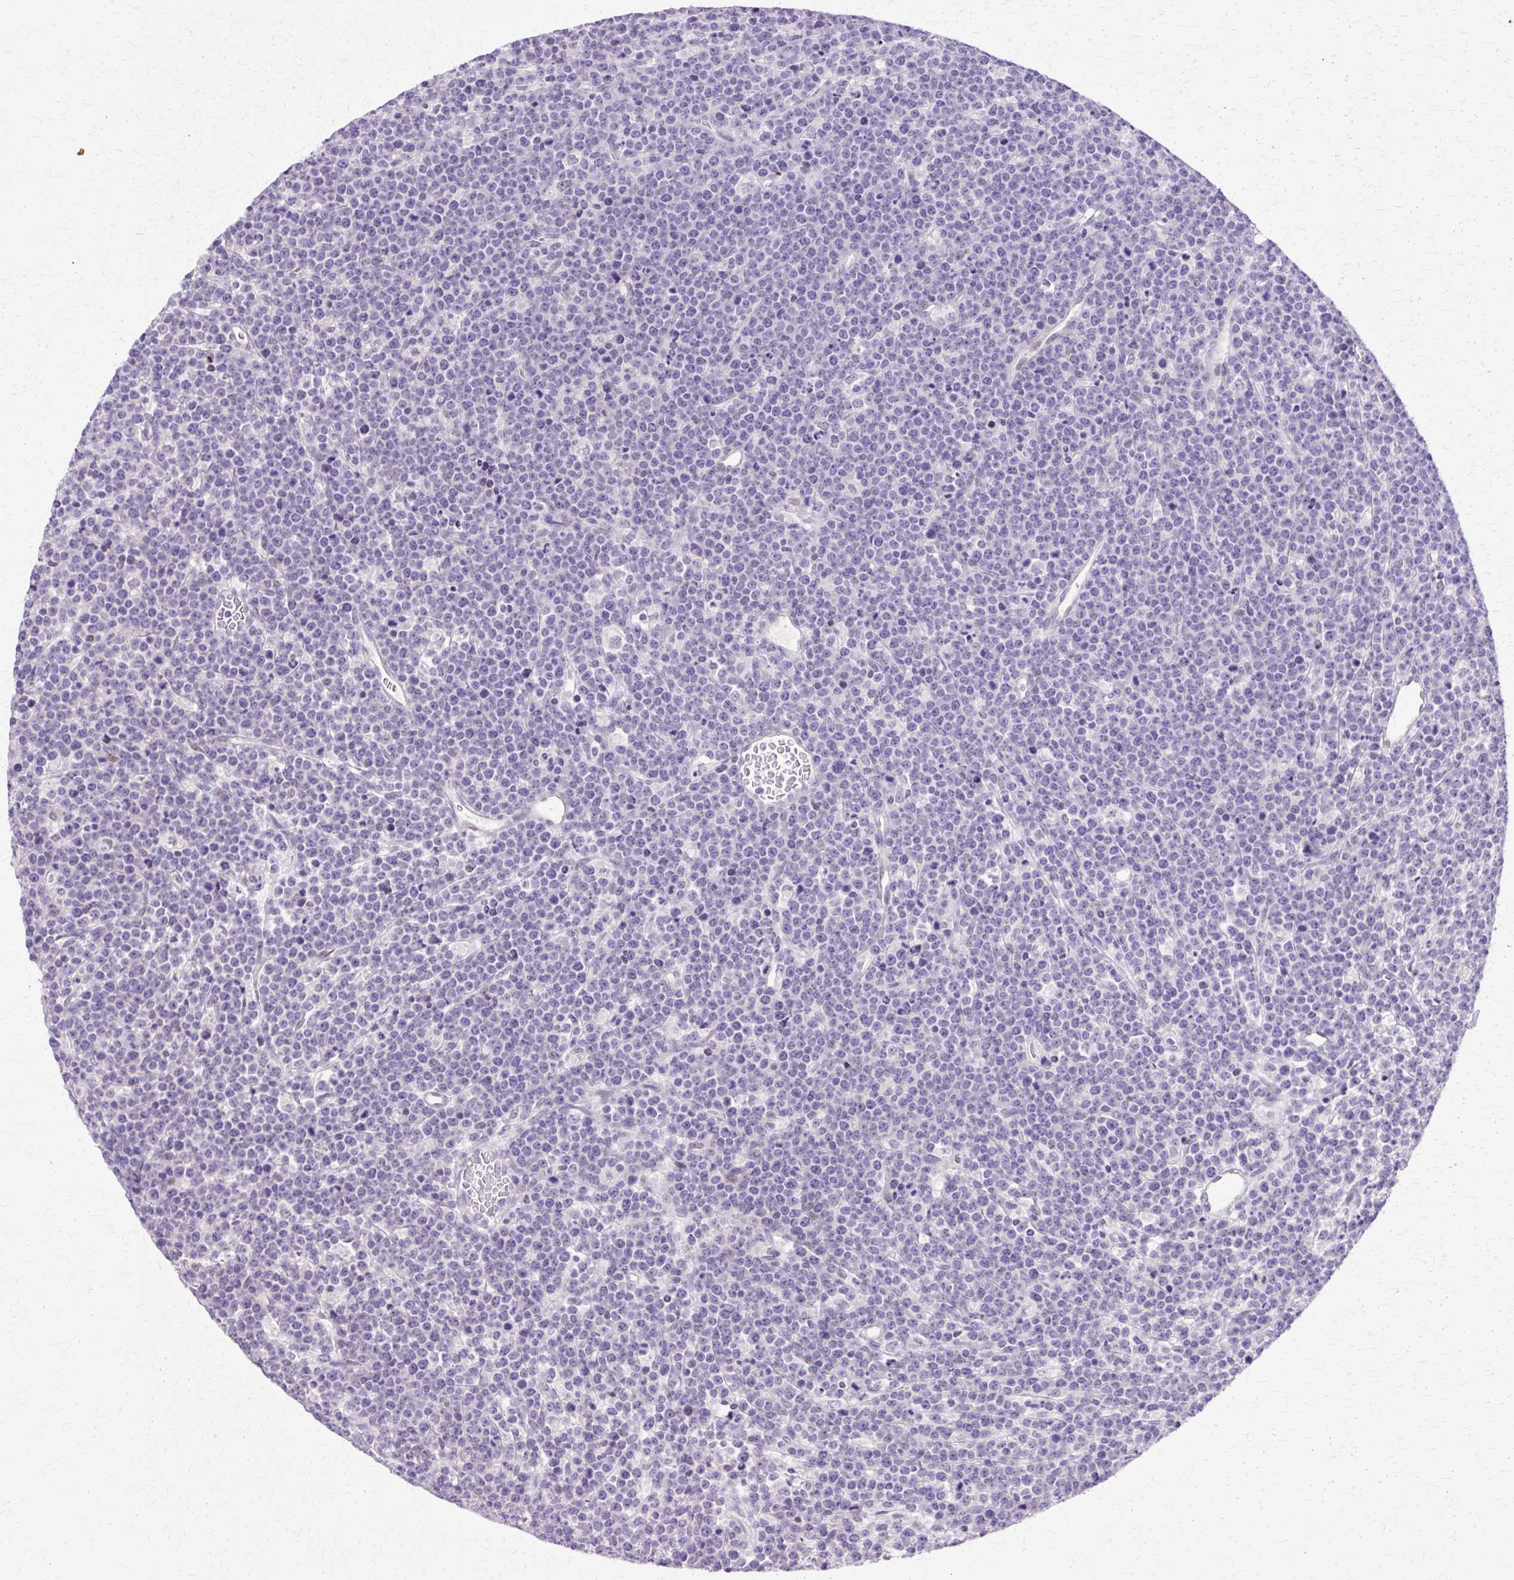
{"staining": {"intensity": "negative", "quantity": "none", "location": "none"}, "tissue": "lymphoma", "cell_type": "Tumor cells", "image_type": "cancer", "snomed": [{"axis": "morphology", "description": "Malignant lymphoma, non-Hodgkin's type, High grade"}, {"axis": "topography", "description": "Ovary"}], "caption": "Malignant lymphoma, non-Hodgkin's type (high-grade) was stained to show a protein in brown. There is no significant expression in tumor cells.", "gene": "HSPA8", "patient": {"sex": "female", "age": 56}}